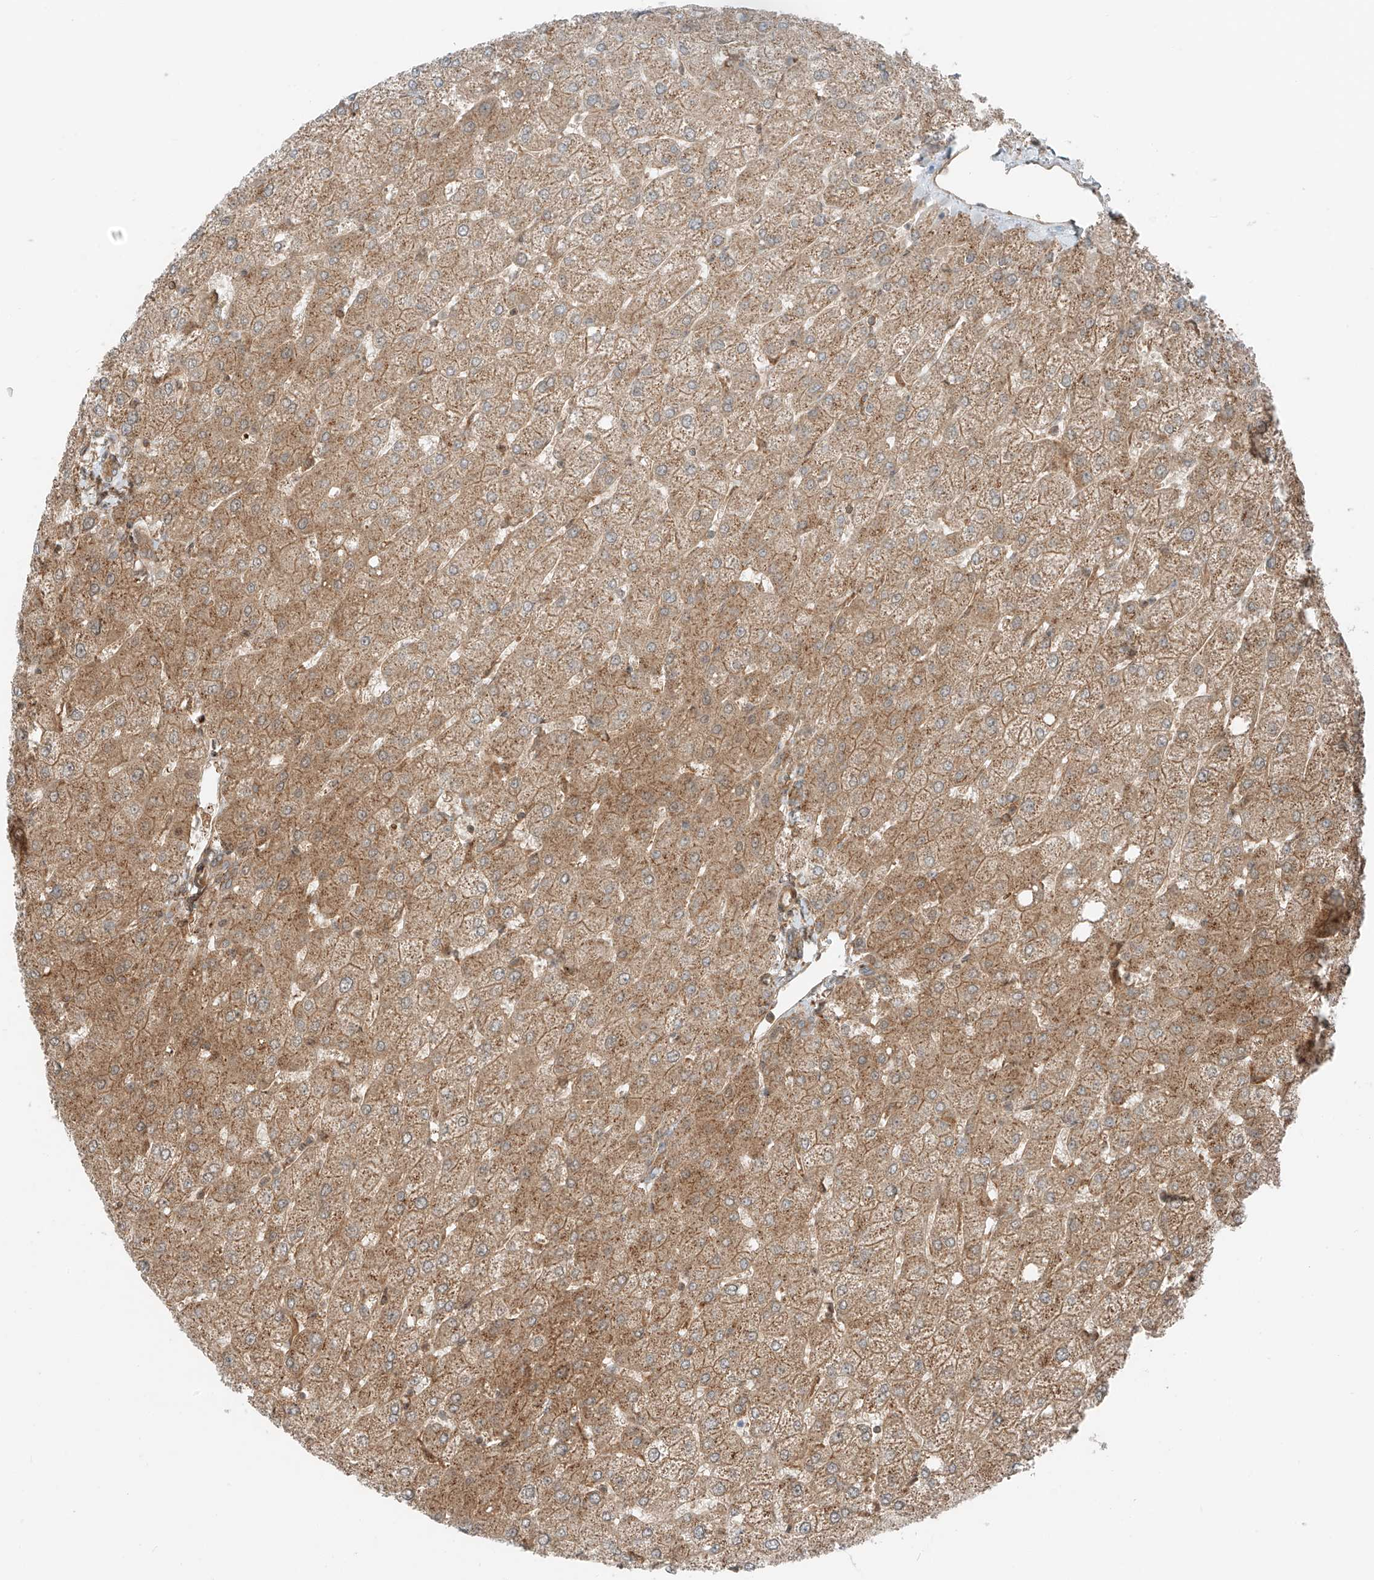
{"staining": {"intensity": "moderate", "quantity": ">75%", "location": "cytoplasmic/membranous"}, "tissue": "liver", "cell_type": "Cholangiocytes", "image_type": "normal", "snomed": [{"axis": "morphology", "description": "Normal tissue, NOS"}, {"axis": "topography", "description": "Liver"}], "caption": "The micrograph reveals immunohistochemical staining of unremarkable liver. There is moderate cytoplasmic/membranous expression is present in approximately >75% of cholangiocytes.", "gene": "USP48", "patient": {"sex": "female", "age": 54}}